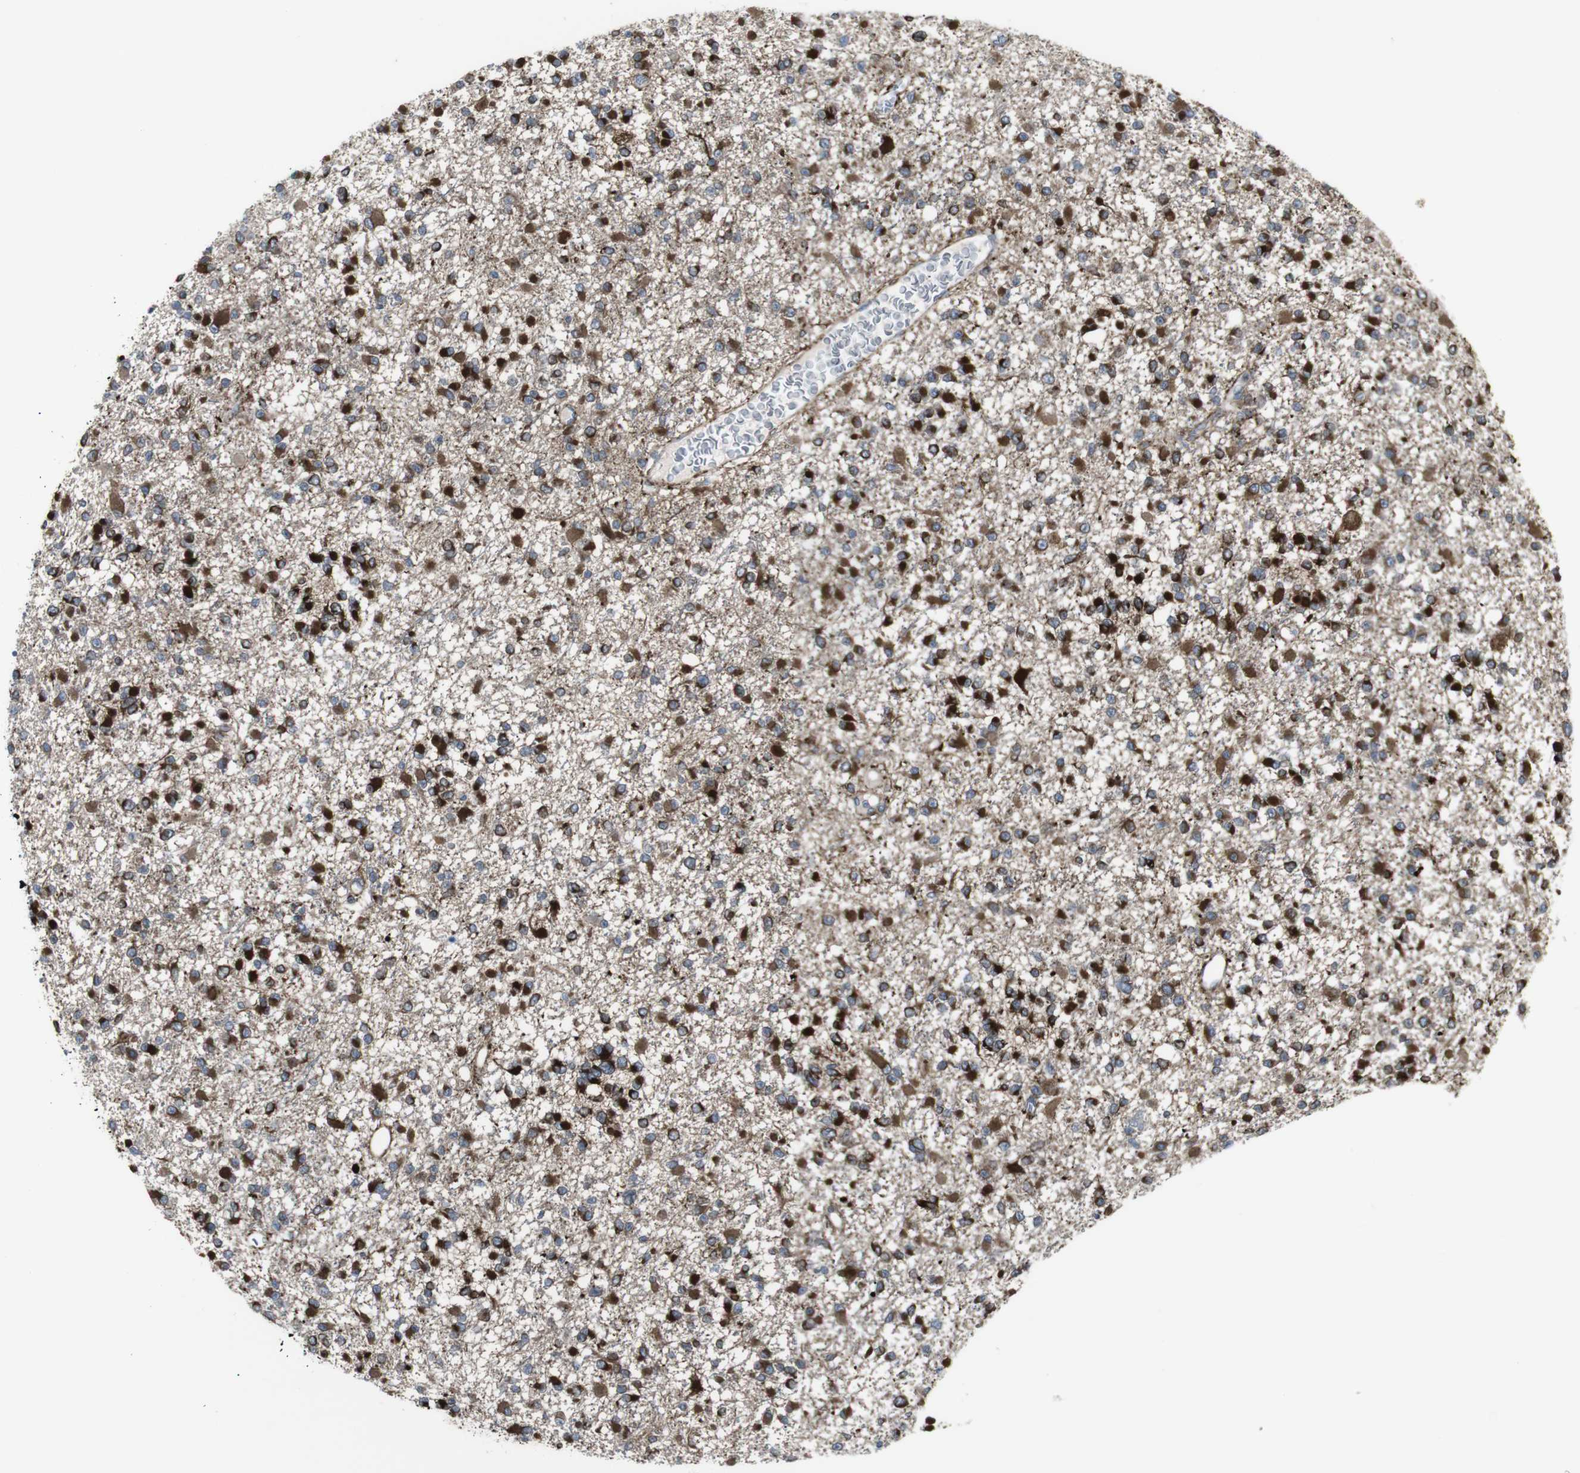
{"staining": {"intensity": "strong", "quantity": ">75%", "location": "cytoplasmic/membranous"}, "tissue": "glioma", "cell_type": "Tumor cells", "image_type": "cancer", "snomed": [{"axis": "morphology", "description": "Glioma, malignant, Low grade"}, {"axis": "topography", "description": "Brain"}], "caption": "This is an image of immunohistochemistry staining of low-grade glioma (malignant), which shows strong positivity in the cytoplasmic/membranous of tumor cells.", "gene": "LNPK", "patient": {"sex": "female", "age": 22}}